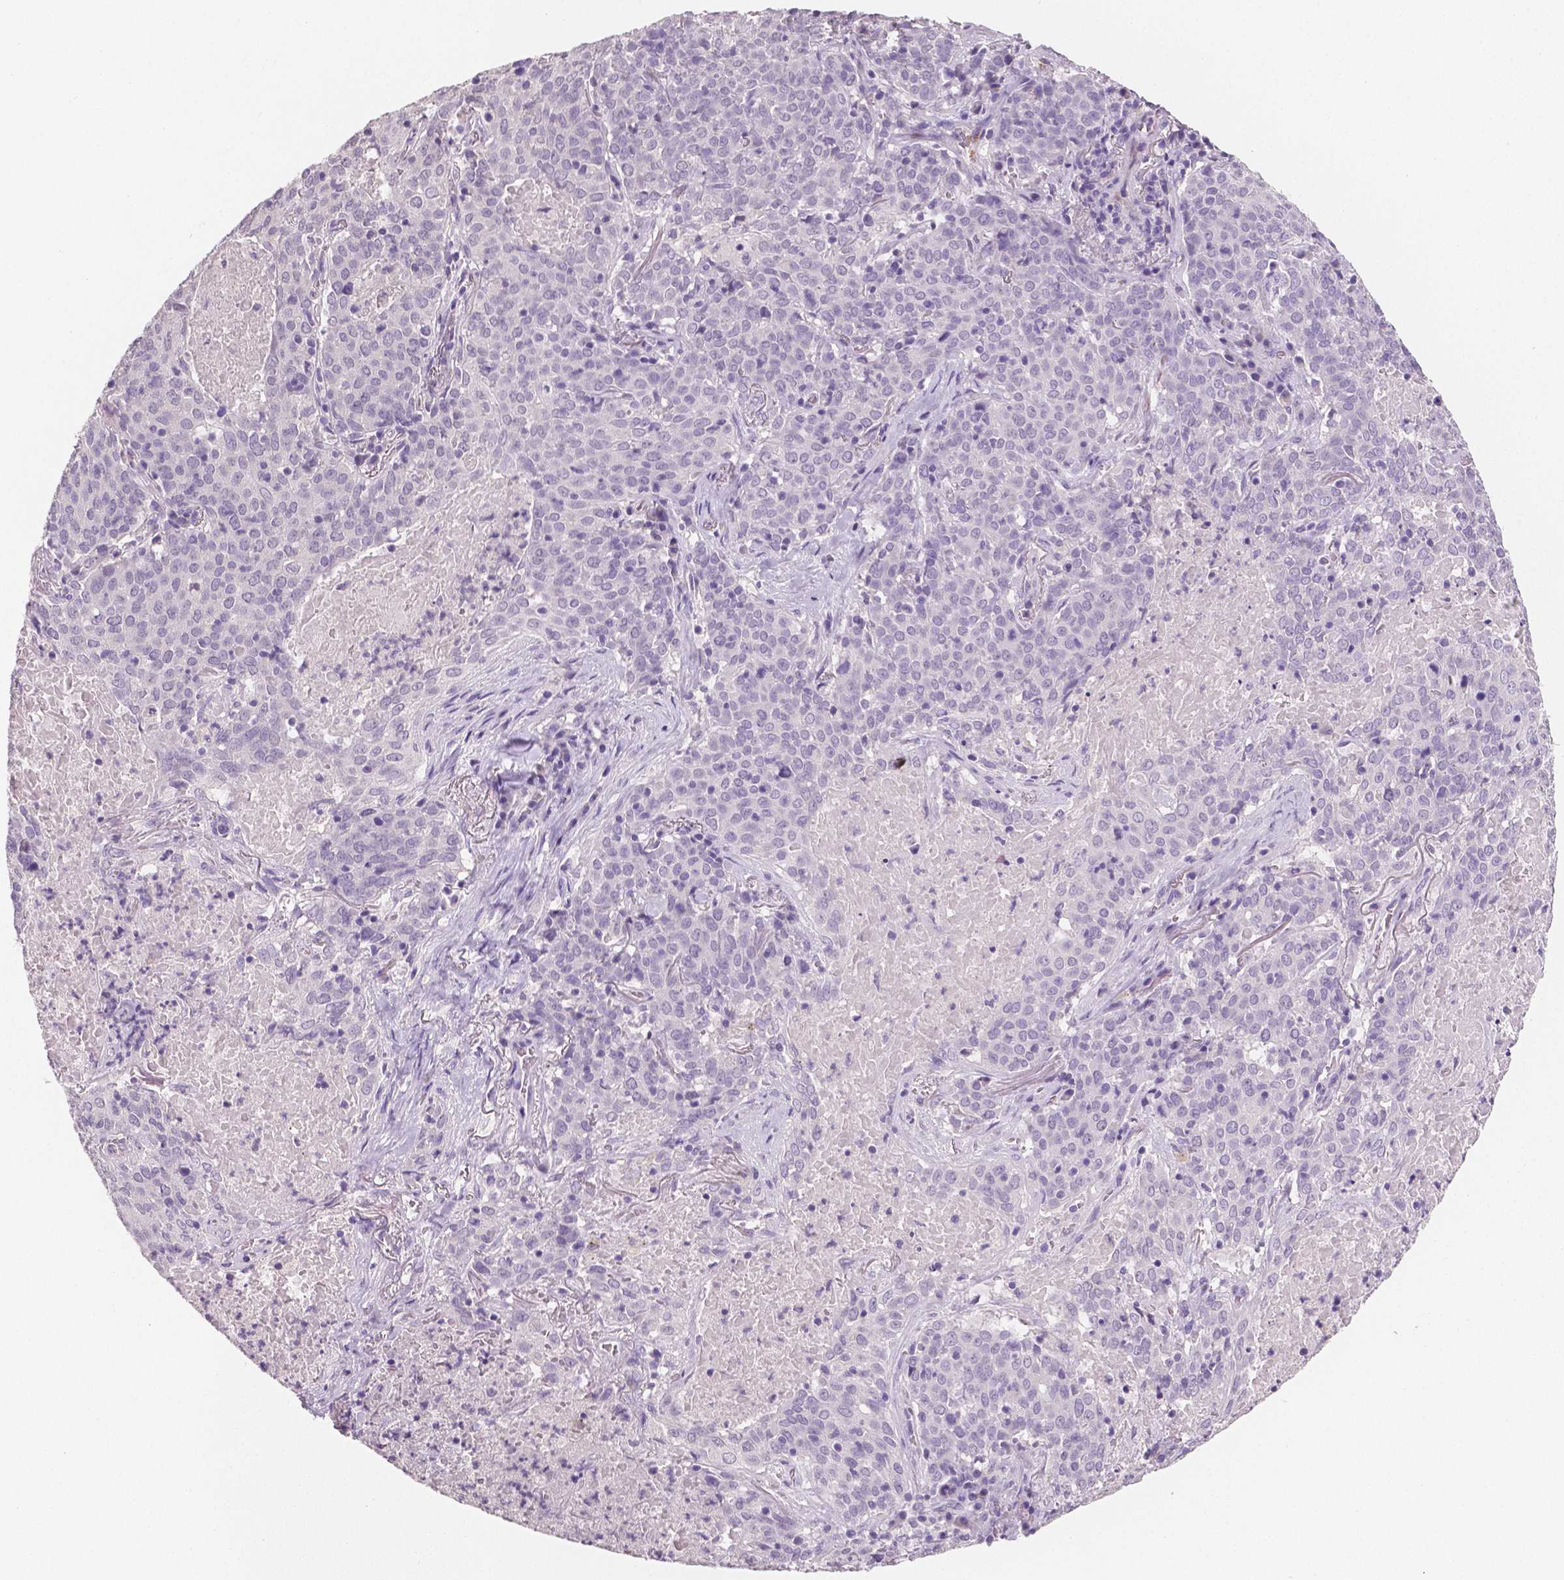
{"staining": {"intensity": "negative", "quantity": "none", "location": "none"}, "tissue": "lung cancer", "cell_type": "Tumor cells", "image_type": "cancer", "snomed": [{"axis": "morphology", "description": "Squamous cell carcinoma, NOS"}, {"axis": "topography", "description": "Lung"}], "caption": "Immunohistochemistry of human lung squamous cell carcinoma demonstrates no expression in tumor cells.", "gene": "TSPAN7", "patient": {"sex": "male", "age": 82}}